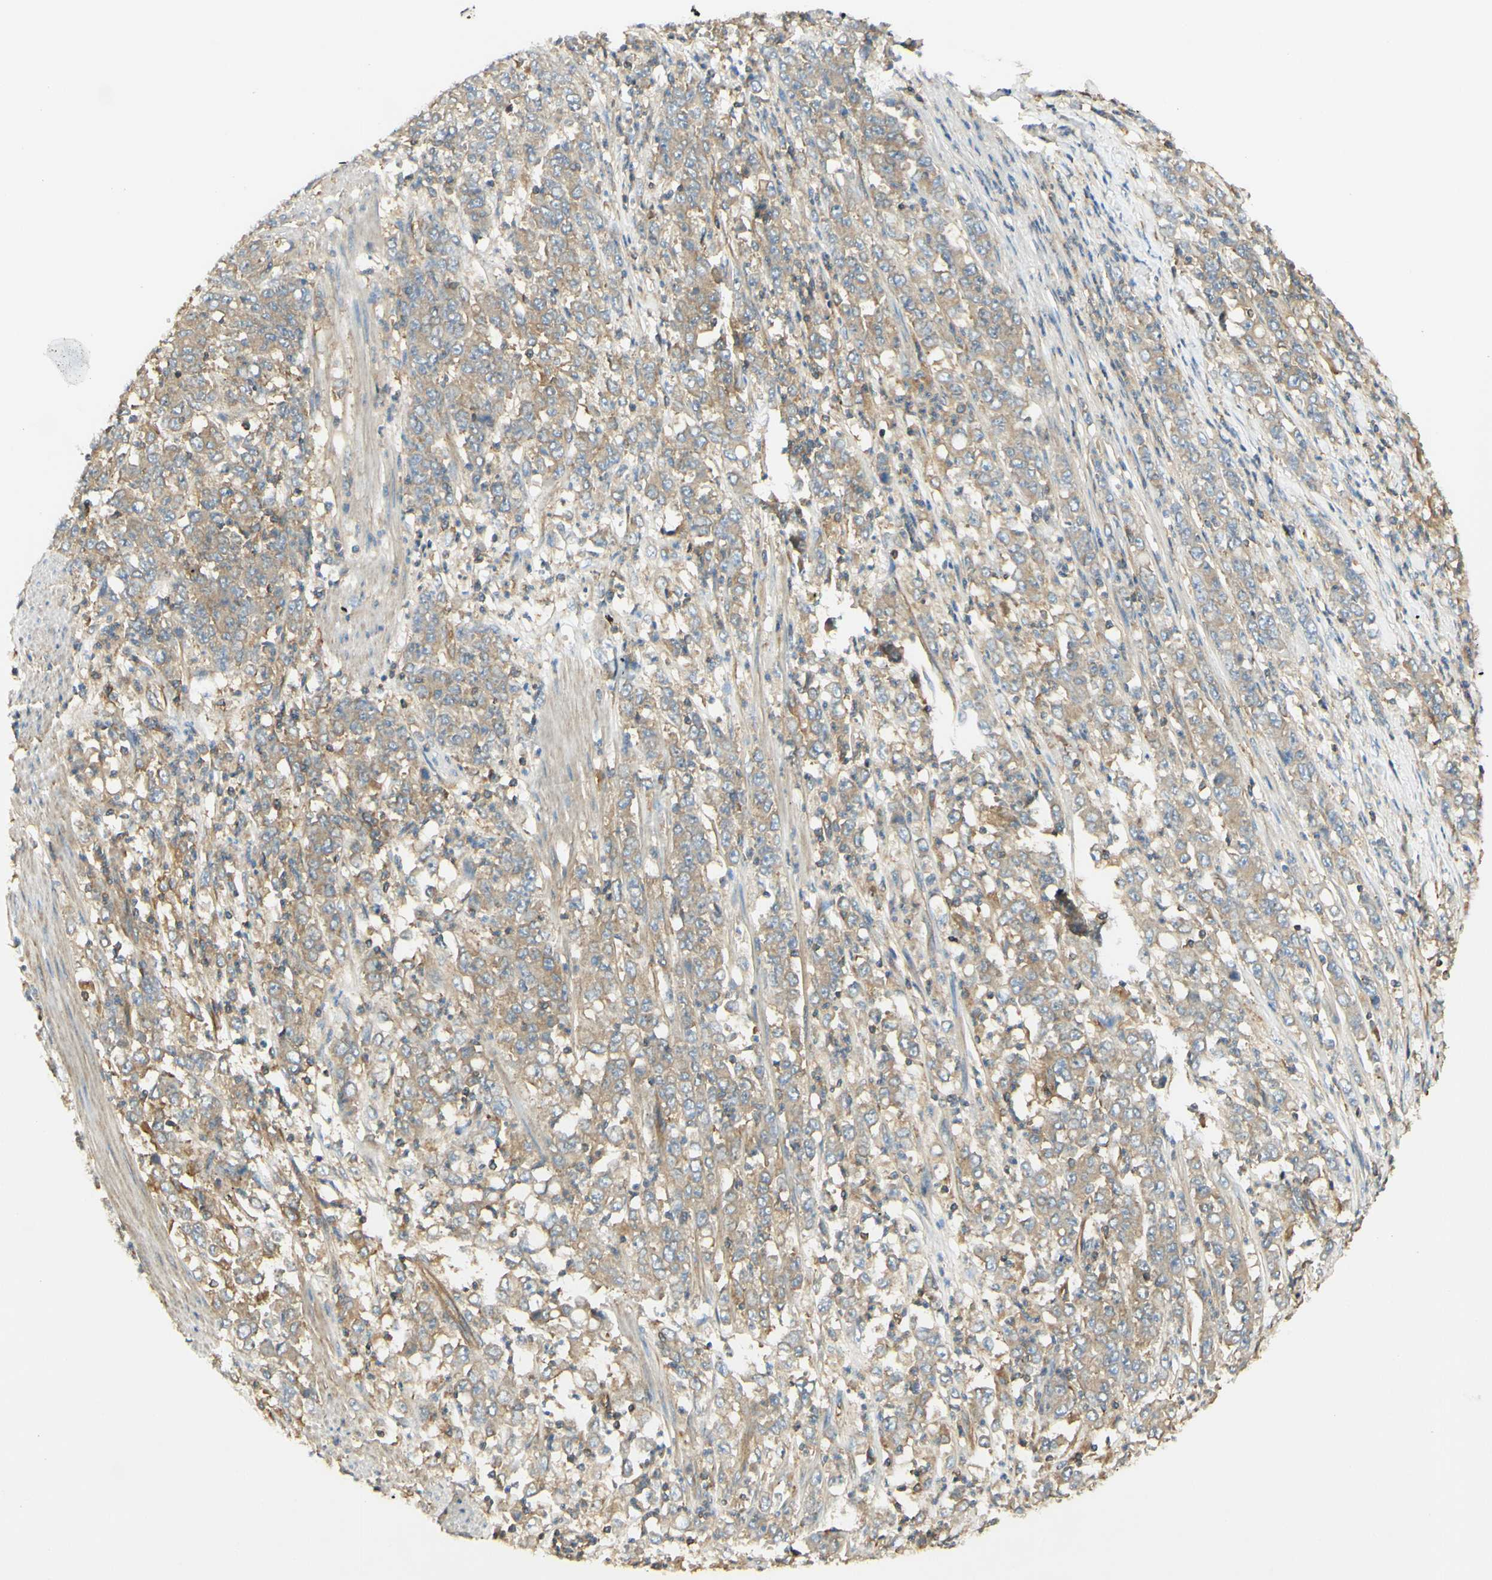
{"staining": {"intensity": "moderate", "quantity": ">75%", "location": "cytoplasmic/membranous"}, "tissue": "stomach cancer", "cell_type": "Tumor cells", "image_type": "cancer", "snomed": [{"axis": "morphology", "description": "Adenocarcinoma, NOS"}, {"axis": "topography", "description": "Stomach, lower"}], "caption": "DAB immunohistochemical staining of human stomach cancer (adenocarcinoma) displays moderate cytoplasmic/membranous protein positivity in about >75% of tumor cells.", "gene": "IKBKG", "patient": {"sex": "female", "age": 71}}